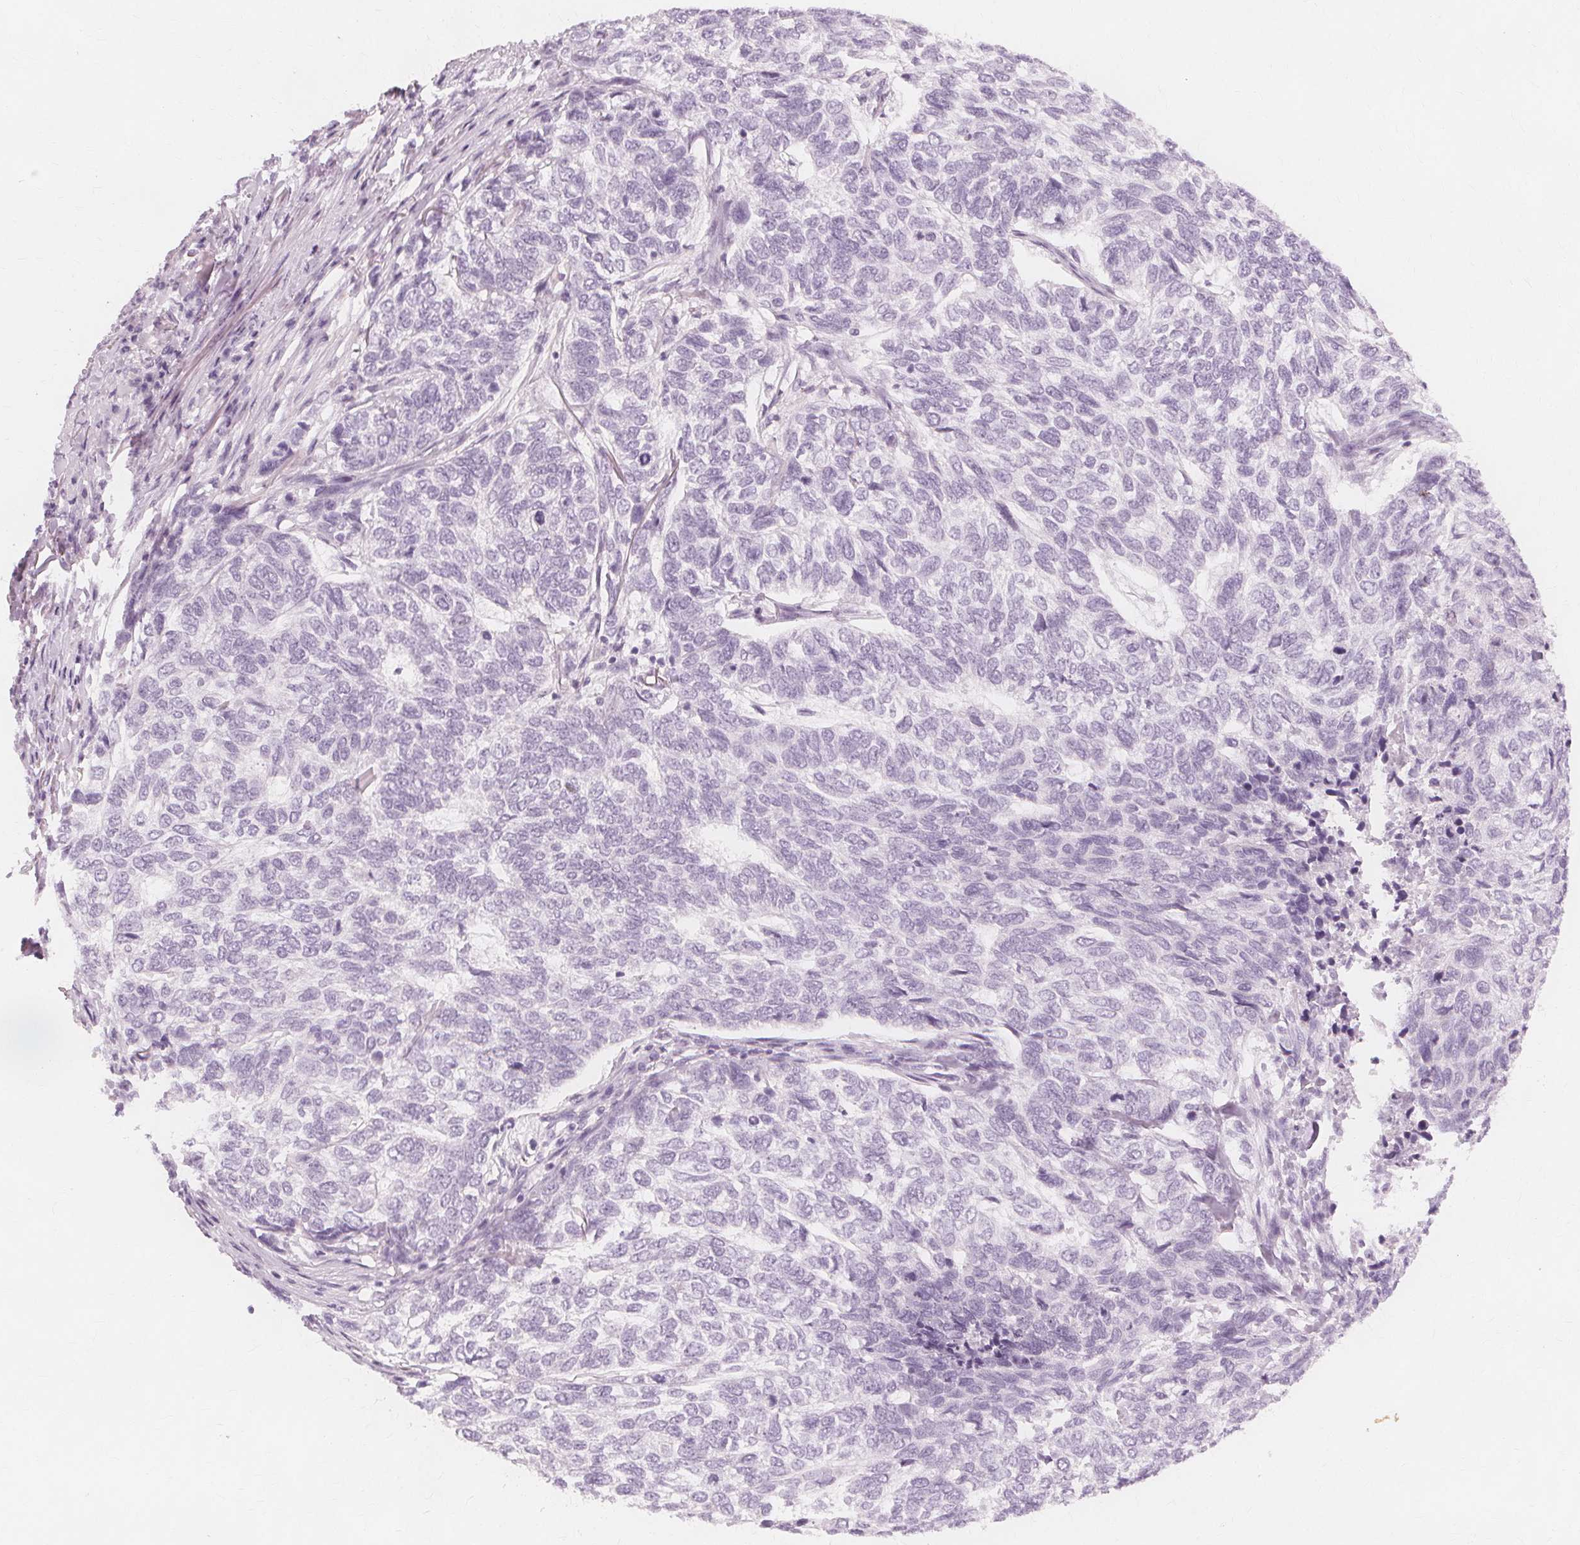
{"staining": {"intensity": "negative", "quantity": "none", "location": "none"}, "tissue": "skin cancer", "cell_type": "Tumor cells", "image_type": "cancer", "snomed": [{"axis": "morphology", "description": "Basal cell carcinoma"}, {"axis": "topography", "description": "Skin"}], "caption": "Tumor cells show no significant staining in skin basal cell carcinoma. Nuclei are stained in blue.", "gene": "TFF1", "patient": {"sex": "female", "age": 65}}